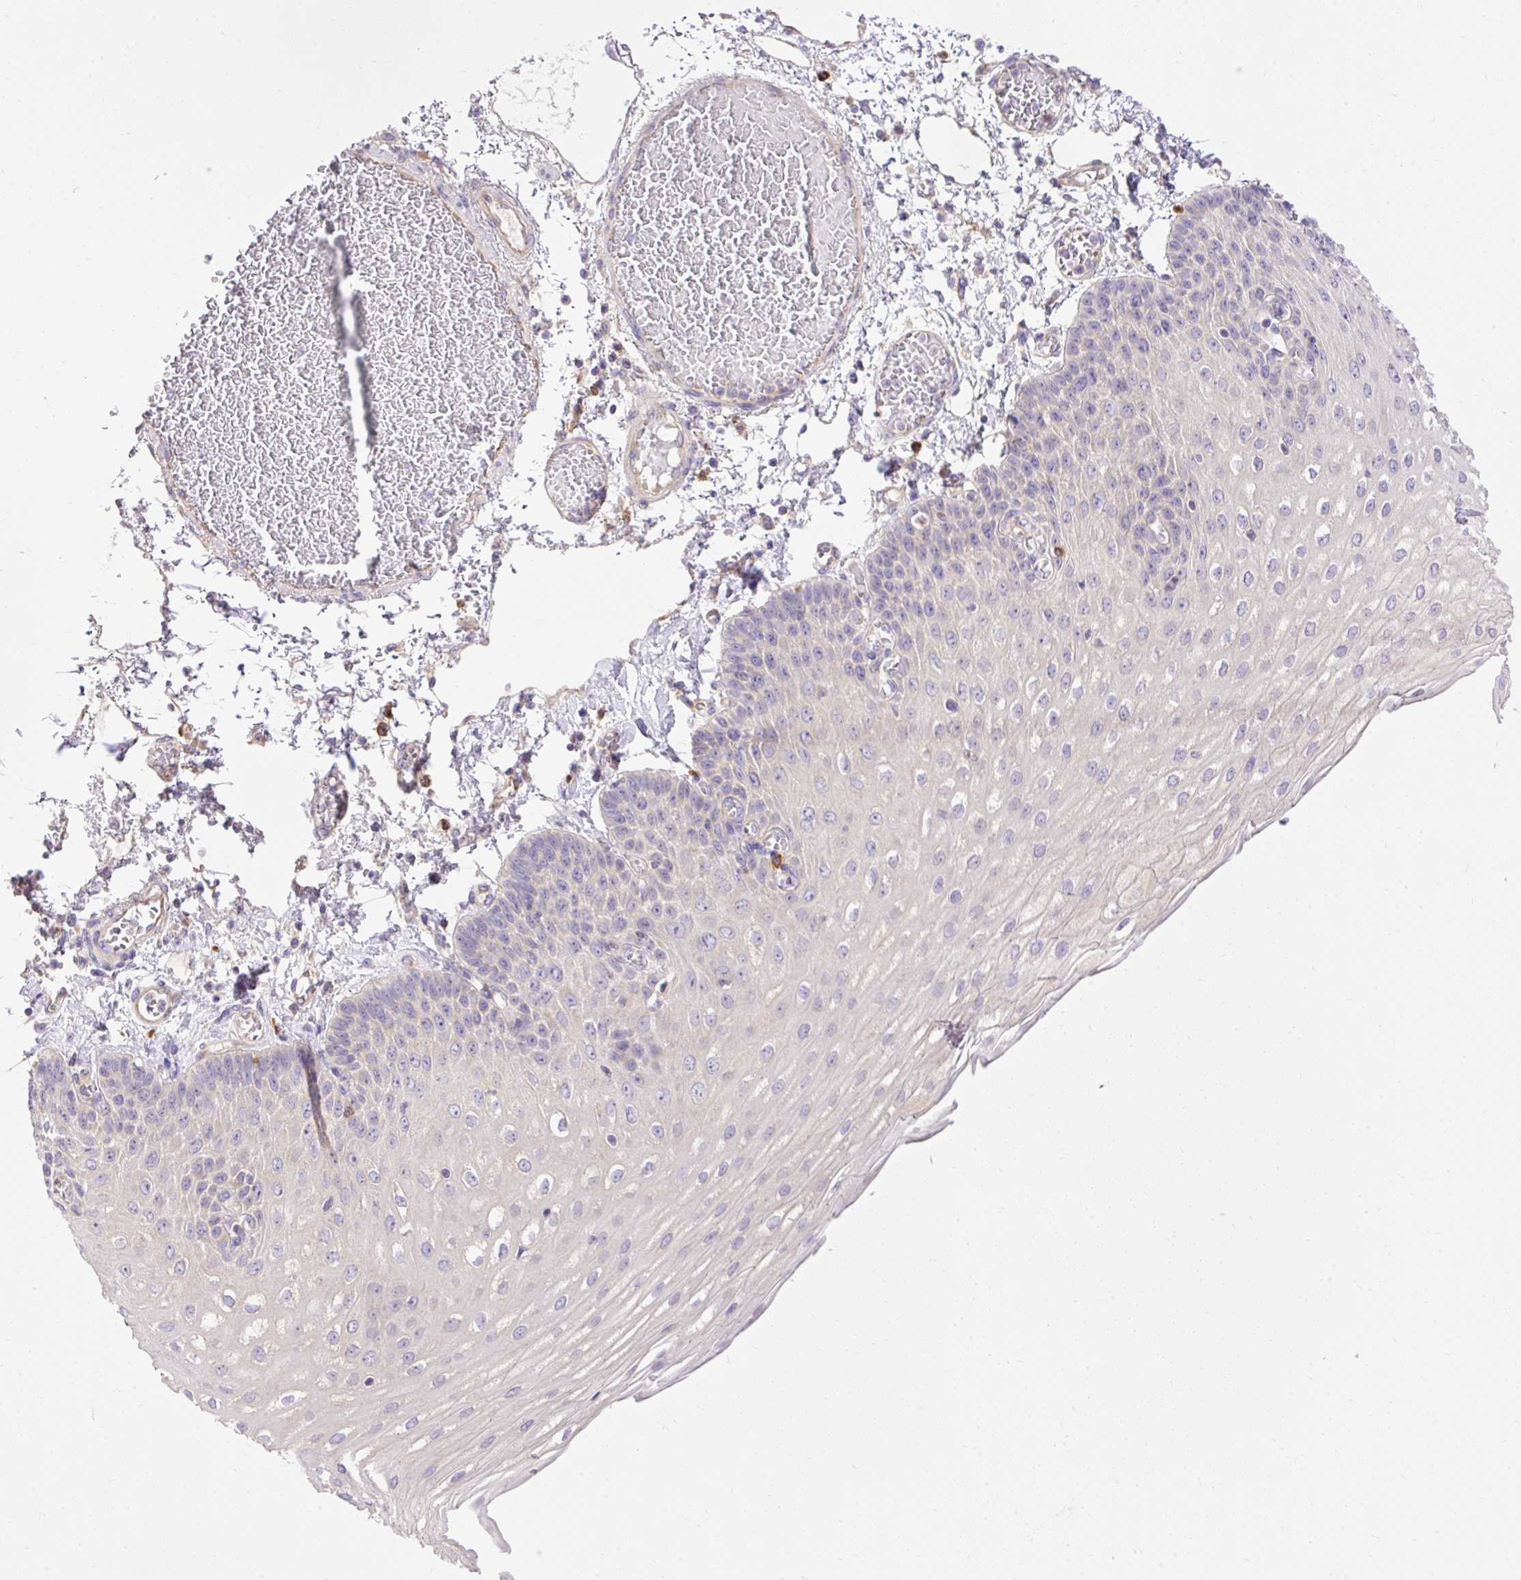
{"staining": {"intensity": "negative", "quantity": "none", "location": "none"}, "tissue": "esophagus", "cell_type": "Squamous epithelial cells", "image_type": "normal", "snomed": [{"axis": "morphology", "description": "Normal tissue, NOS"}, {"axis": "morphology", "description": "Adenocarcinoma, NOS"}, {"axis": "topography", "description": "Esophagus"}], "caption": "Human esophagus stained for a protein using immunohistochemistry displays no expression in squamous epithelial cells.", "gene": "HEXB", "patient": {"sex": "male", "age": 81}}